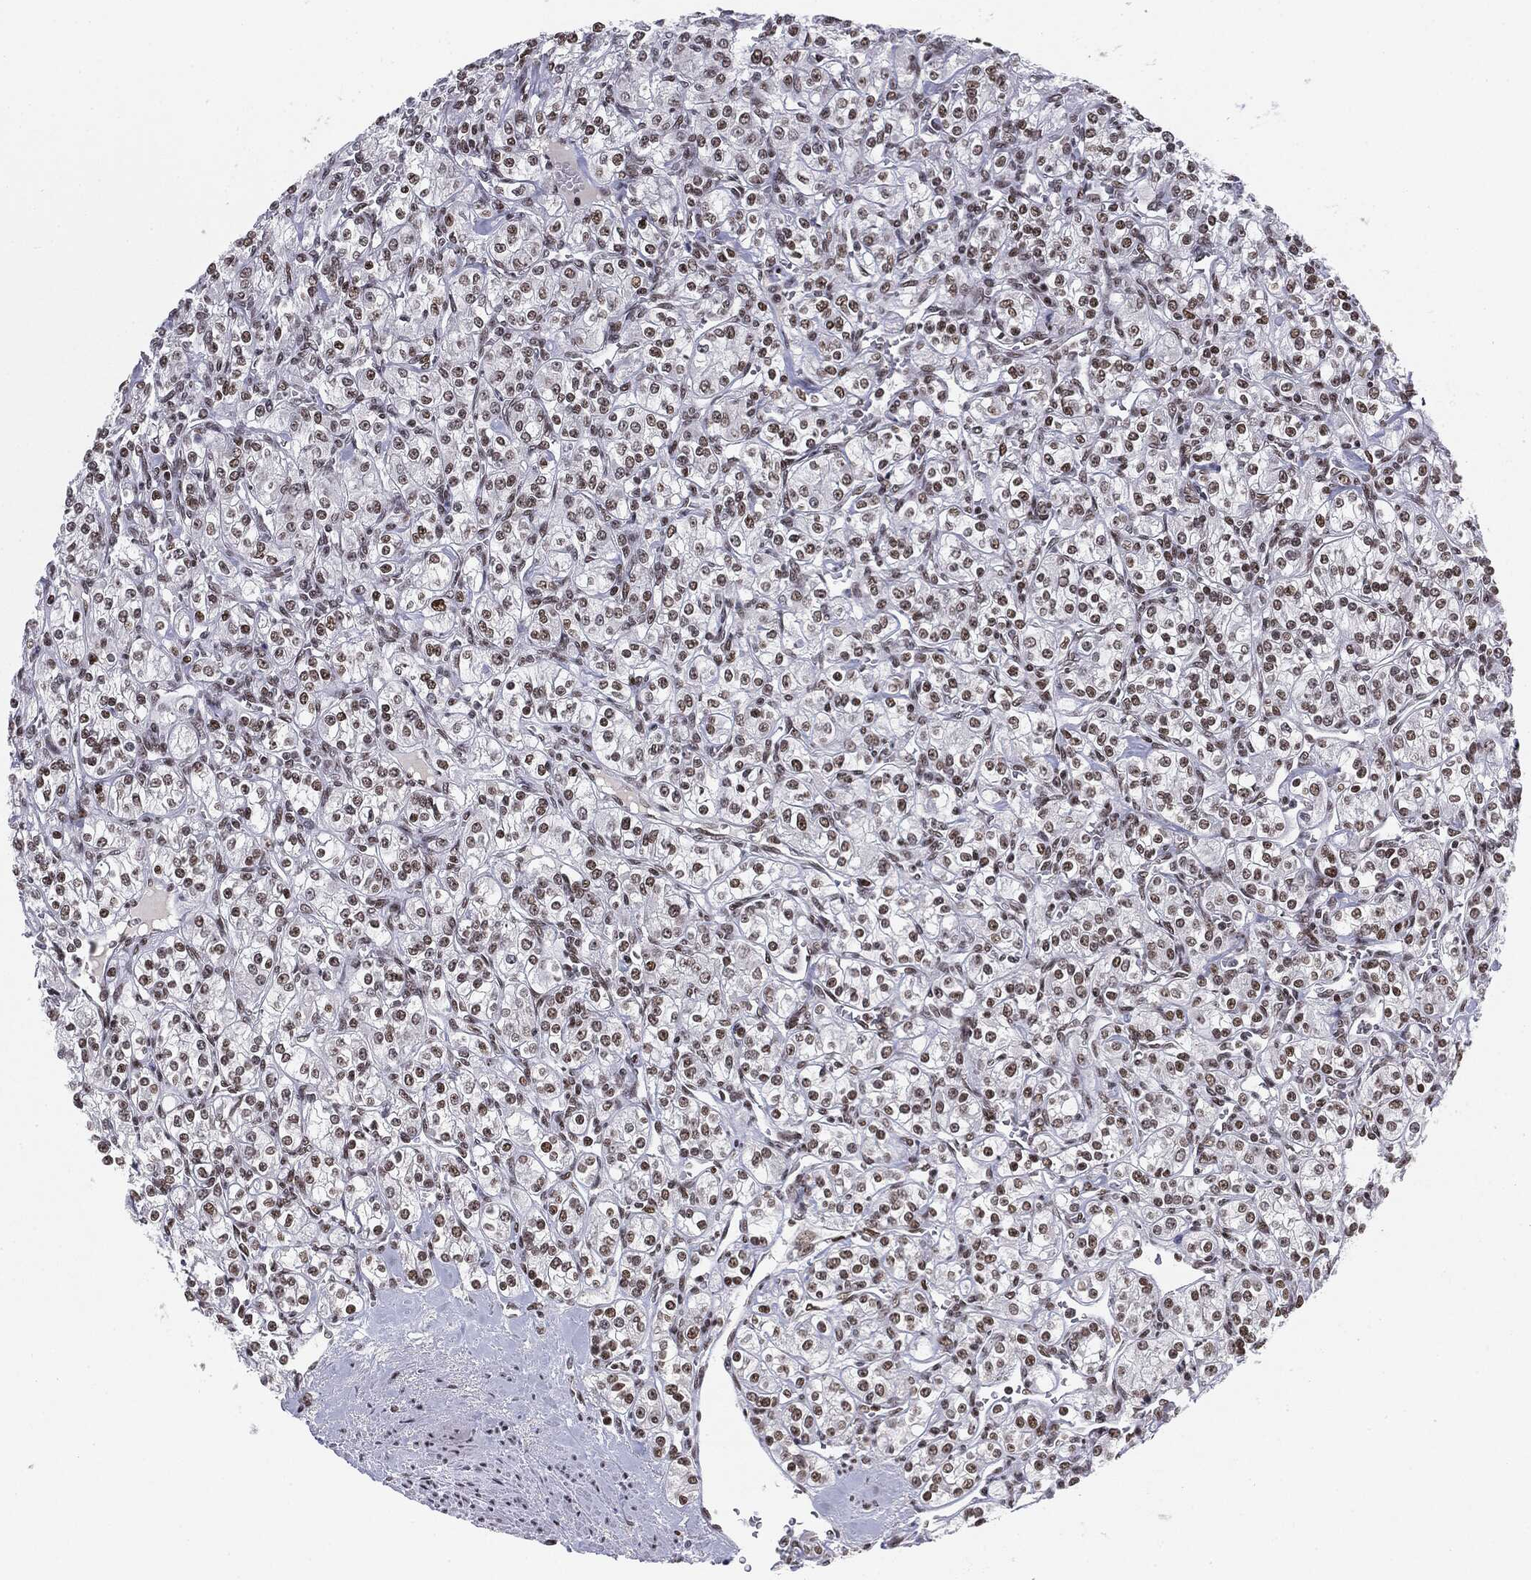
{"staining": {"intensity": "moderate", "quantity": "25%-75%", "location": "nuclear"}, "tissue": "renal cancer", "cell_type": "Tumor cells", "image_type": "cancer", "snomed": [{"axis": "morphology", "description": "Adenocarcinoma, NOS"}, {"axis": "topography", "description": "Kidney"}], "caption": "Moderate nuclear positivity is present in about 25%-75% of tumor cells in renal adenocarcinoma.", "gene": "MDC1", "patient": {"sex": "male", "age": 77}}